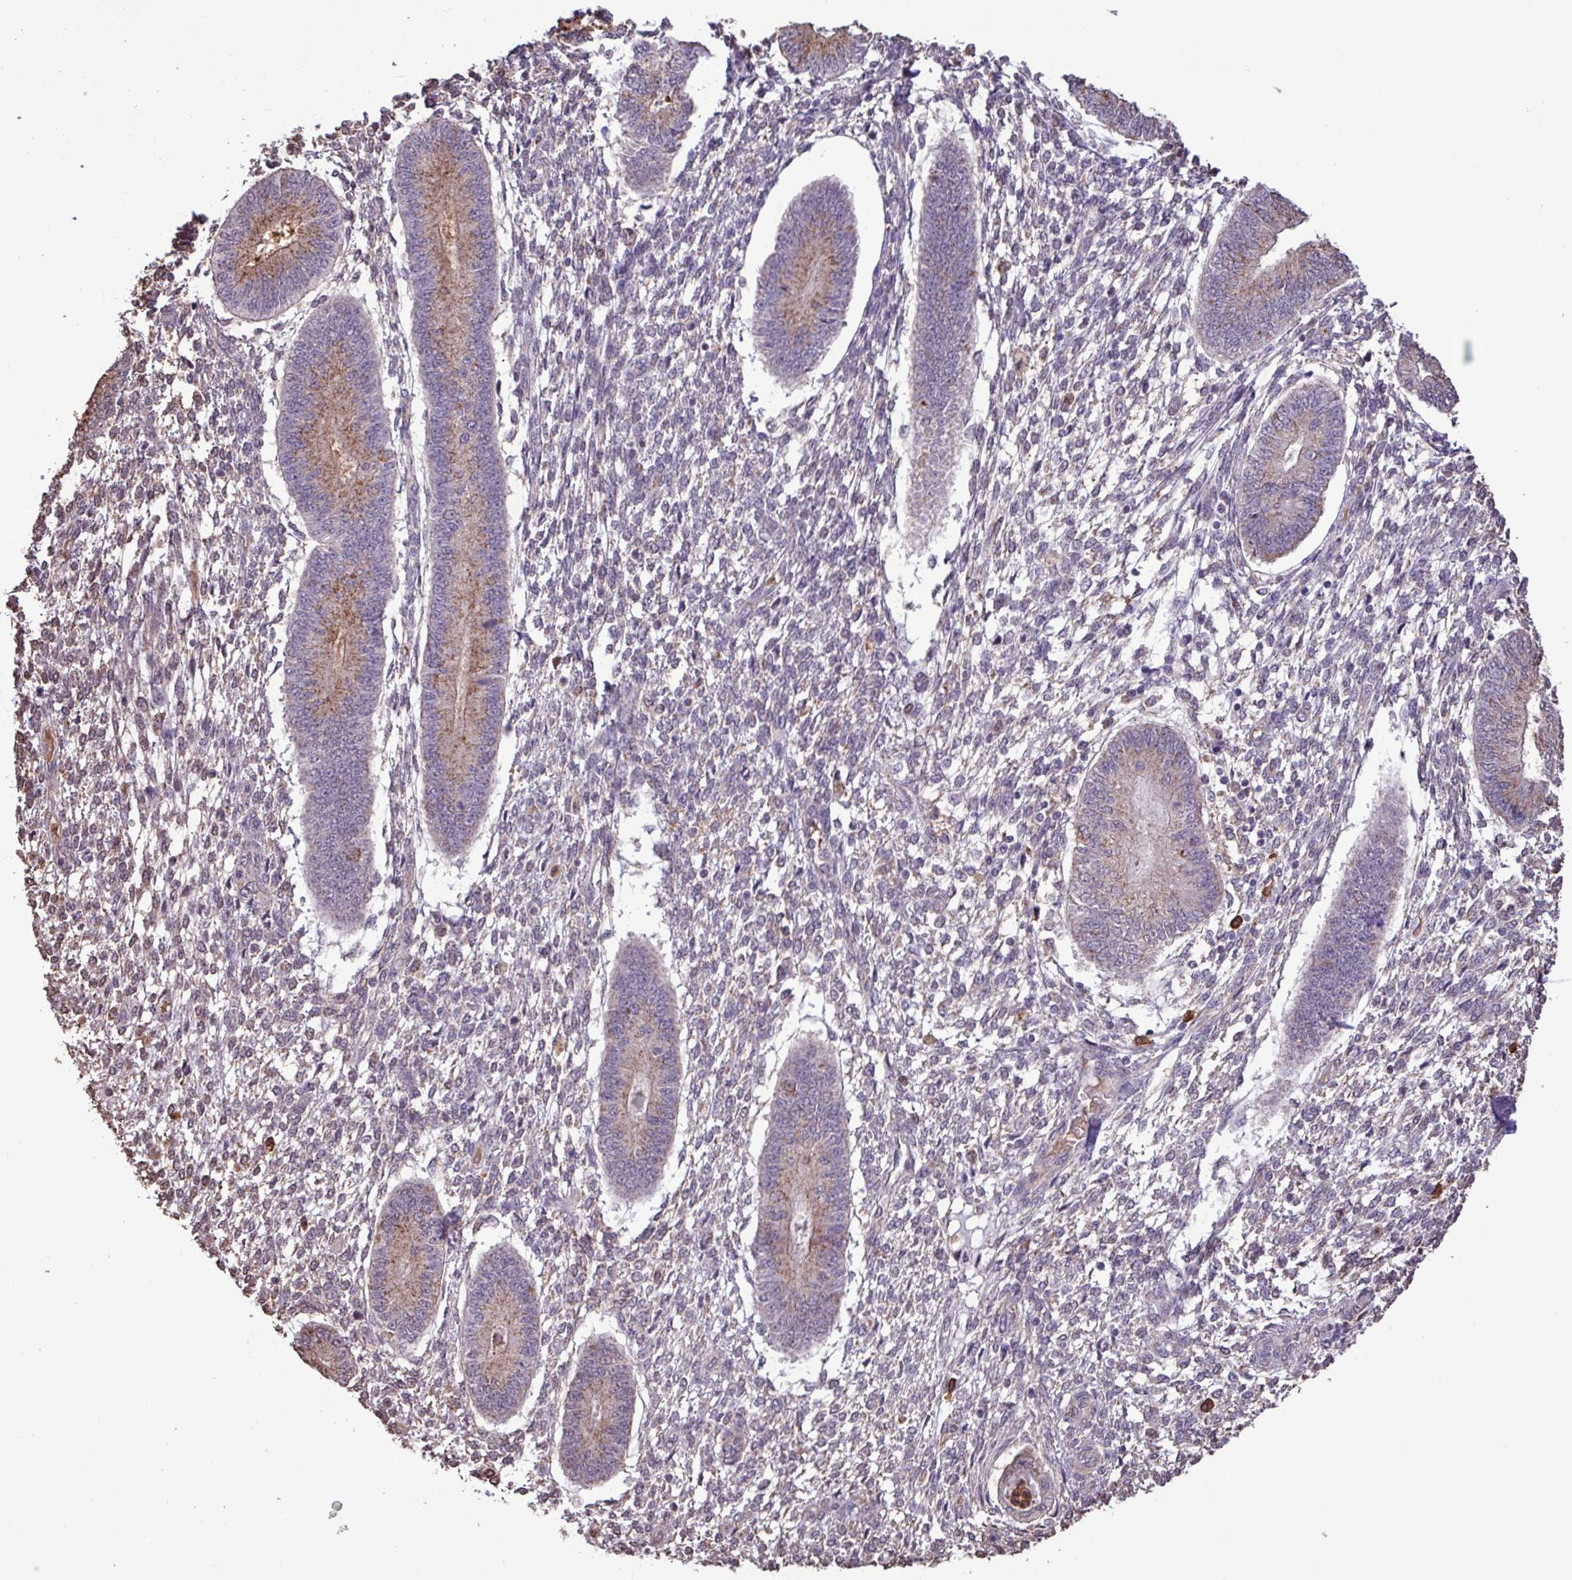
{"staining": {"intensity": "negative", "quantity": "none", "location": "none"}, "tissue": "endometrium", "cell_type": "Cells in endometrial stroma", "image_type": "normal", "snomed": [{"axis": "morphology", "description": "Normal tissue, NOS"}, {"axis": "topography", "description": "Endometrium"}], "caption": "IHC photomicrograph of unremarkable endometrium stained for a protein (brown), which exhibits no expression in cells in endometrial stroma. (Immunohistochemistry, brightfield microscopy, high magnification).", "gene": "CHST11", "patient": {"sex": "female", "age": 49}}